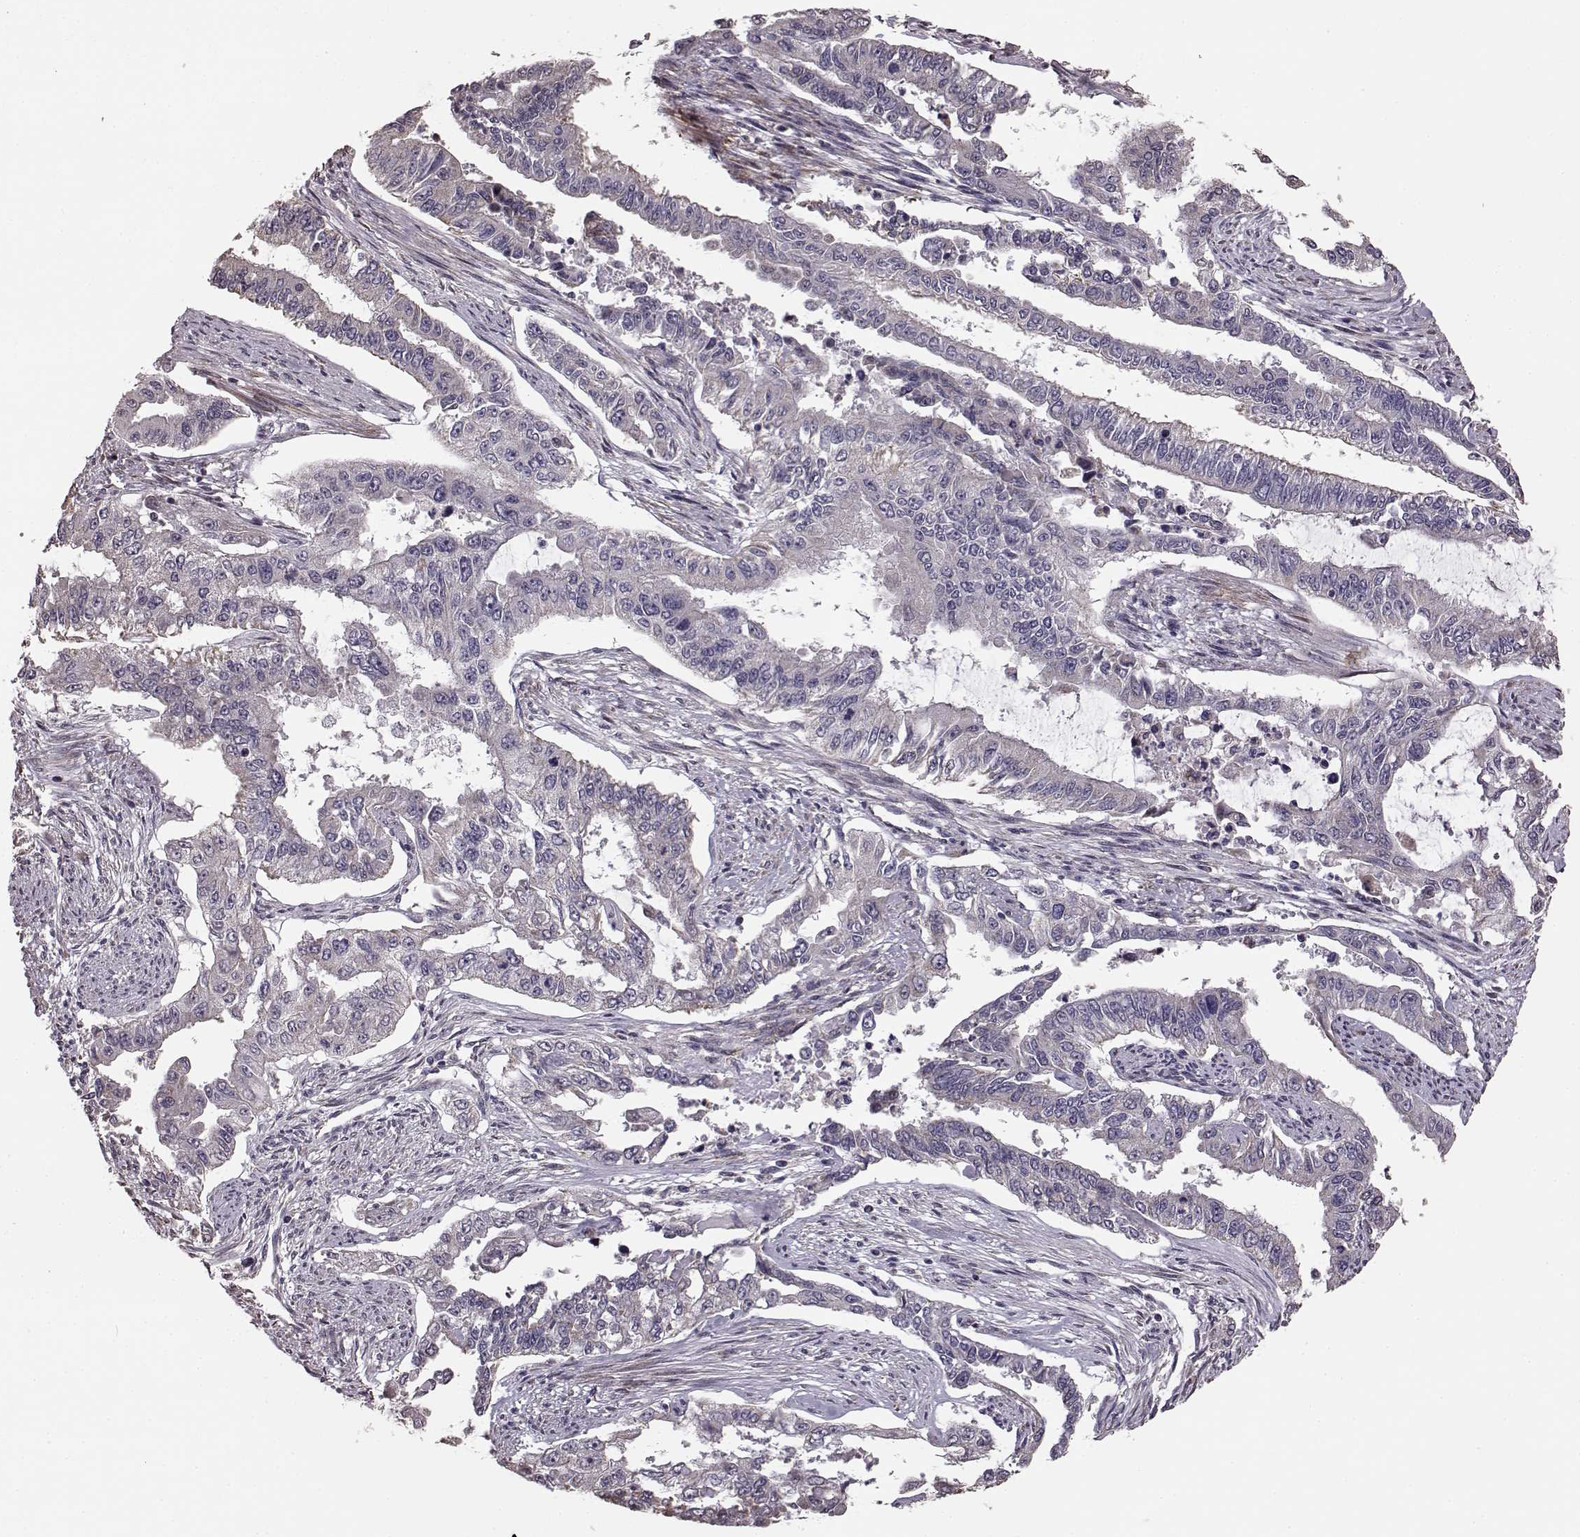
{"staining": {"intensity": "negative", "quantity": "none", "location": "none"}, "tissue": "endometrial cancer", "cell_type": "Tumor cells", "image_type": "cancer", "snomed": [{"axis": "morphology", "description": "Adenocarcinoma, NOS"}, {"axis": "topography", "description": "Uterus"}], "caption": "This image is of endometrial cancer (adenocarcinoma) stained with immunohistochemistry to label a protein in brown with the nuclei are counter-stained blue. There is no positivity in tumor cells. The staining is performed using DAB (3,3'-diaminobenzidine) brown chromogen with nuclei counter-stained in using hematoxylin.", "gene": "BACH2", "patient": {"sex": "female", "age": 59}}